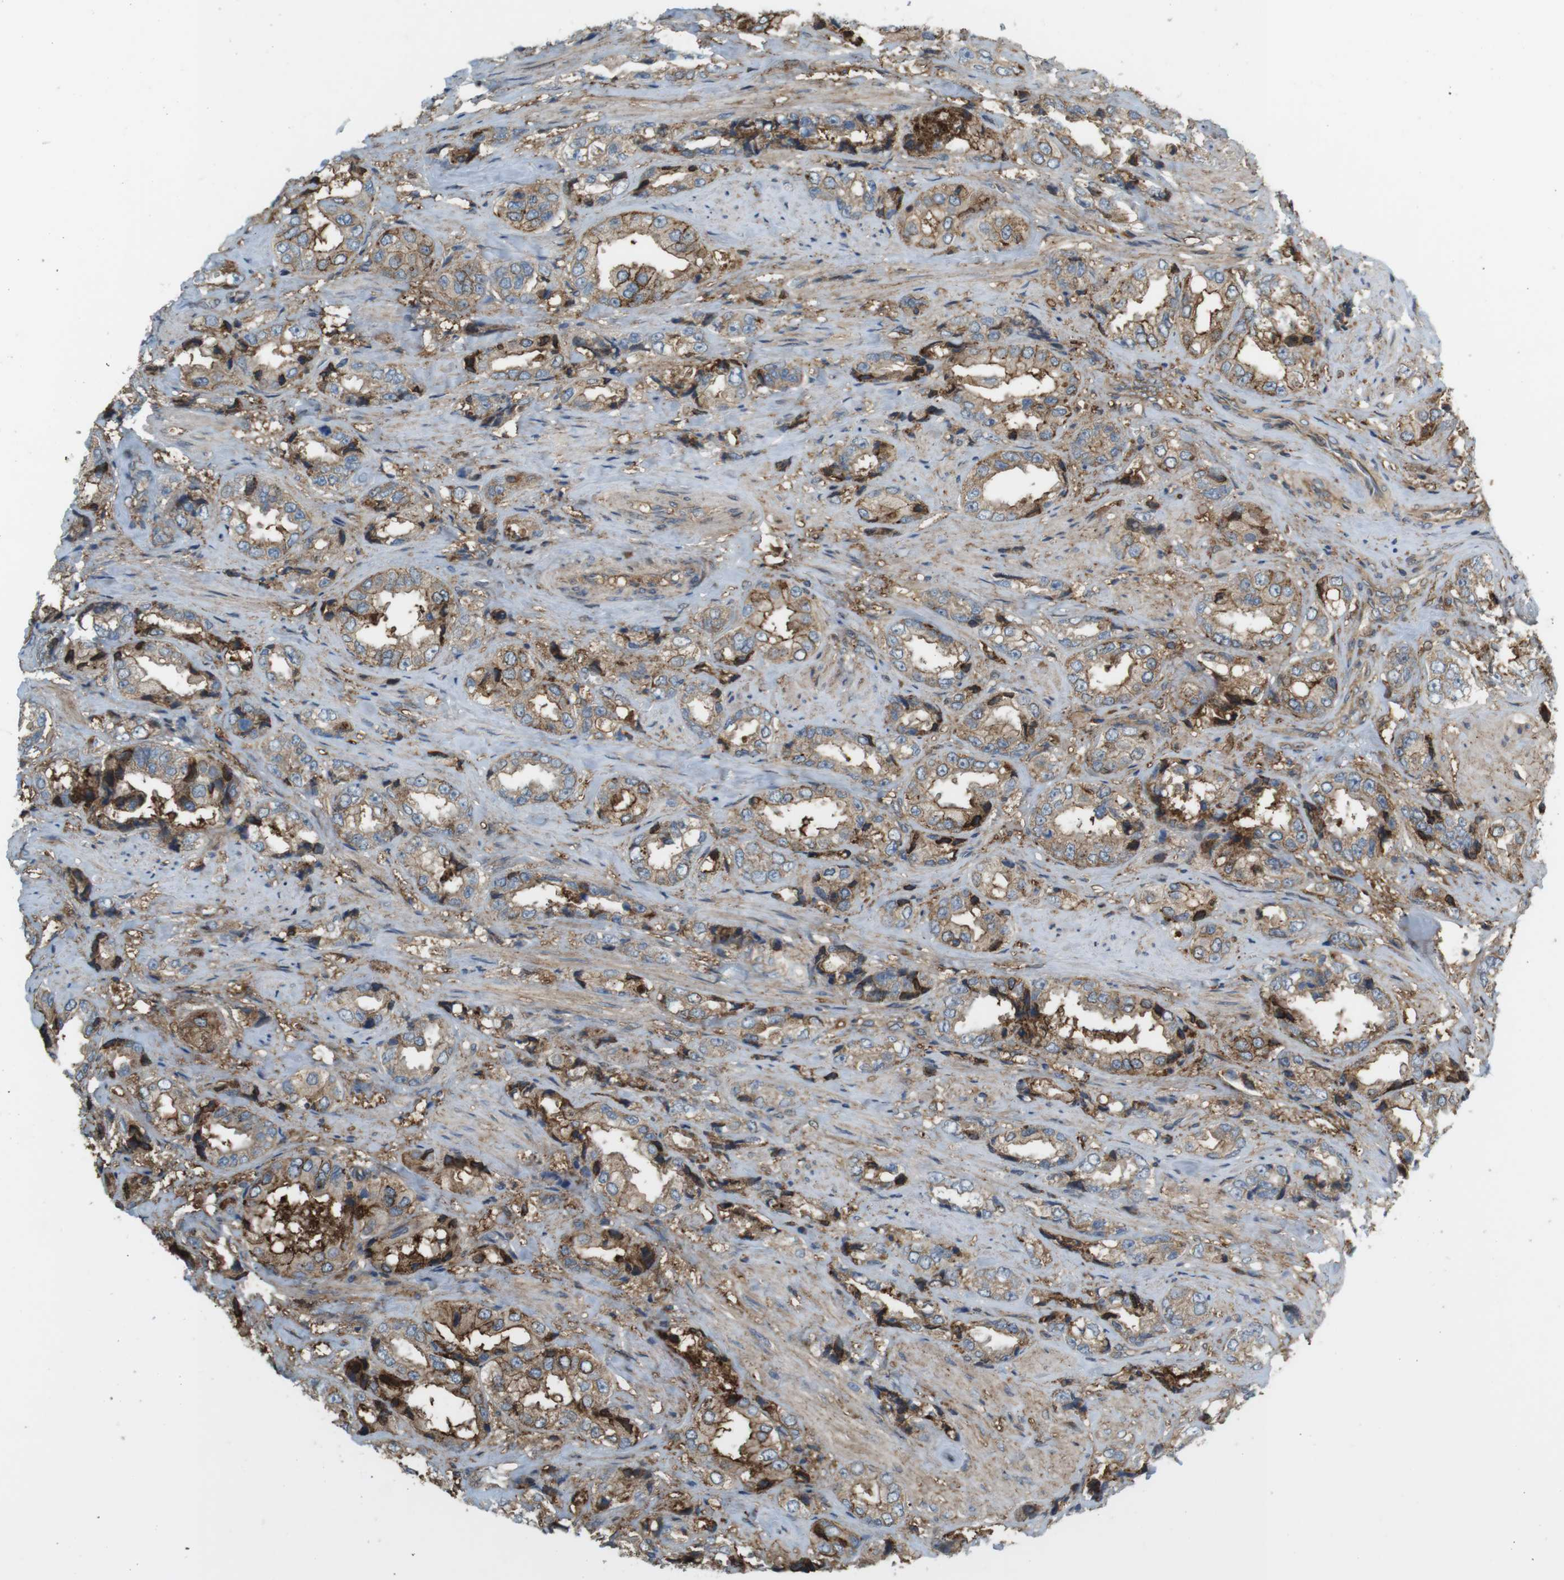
{"staining": {"intensity": "moderate", "quantity": "25%-75%", "location": "cytoplasmic/membranous"}, "tissue": "prostate cancer", "cell_type": "Tumor cells", "image_type": "cancer", "snomed": [{"axis": "morphology", "description": "Adenocarcinoma, High grade"}, {"axis": "topography", "description": "Prostate"}], "caption": "Moderate cytoplasmic/membranous positivity for a protein is present in about 25%-75% of tumor cells of prostate cancer using immunohistochemistry (IHC).", "gene": "DDAH2", "patient": {"sex": "male", "age": 61}}